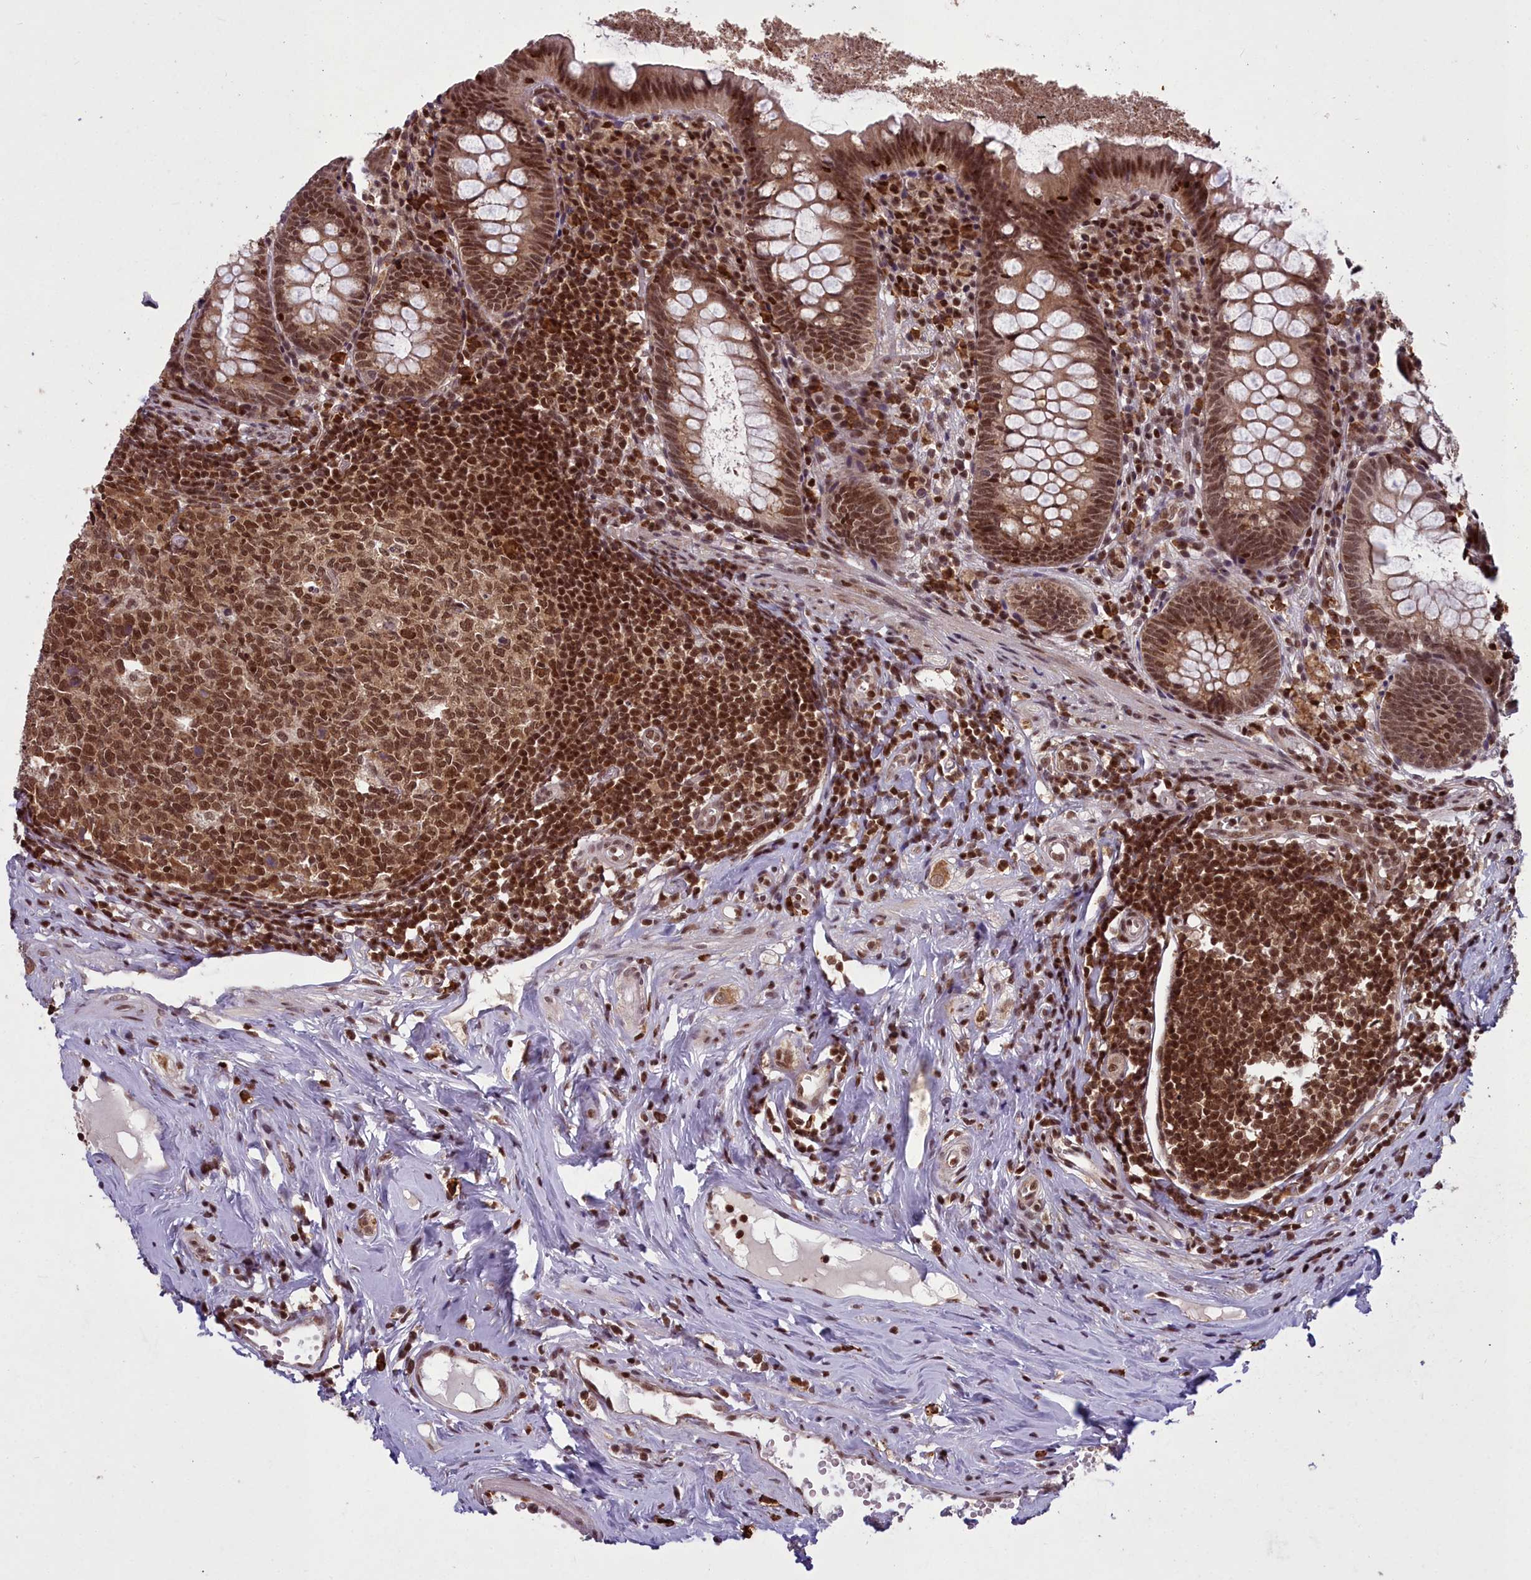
{"staining": {"intensity": "moderate", "quantity": ">75%", "location": "nuclear"}, "tissue": "appendix", "cell_type": "Glandular cells", "image_type": "normal", "snomed": [{"axis": "morphology", "description": "Normal tissue, NOS"}, {"axis": "topography", "description": "Appendix"}], "caption": "IHC micrograph of unremarkable appendix: appendix stained using IHC demonstrates medium levels of moderate protein expression localized specifically in the nuclear of glandular cells, appearing as a nuclear brown color.", "gene": "GMEB1", "patient": {"sex": "female", "age": 51}}